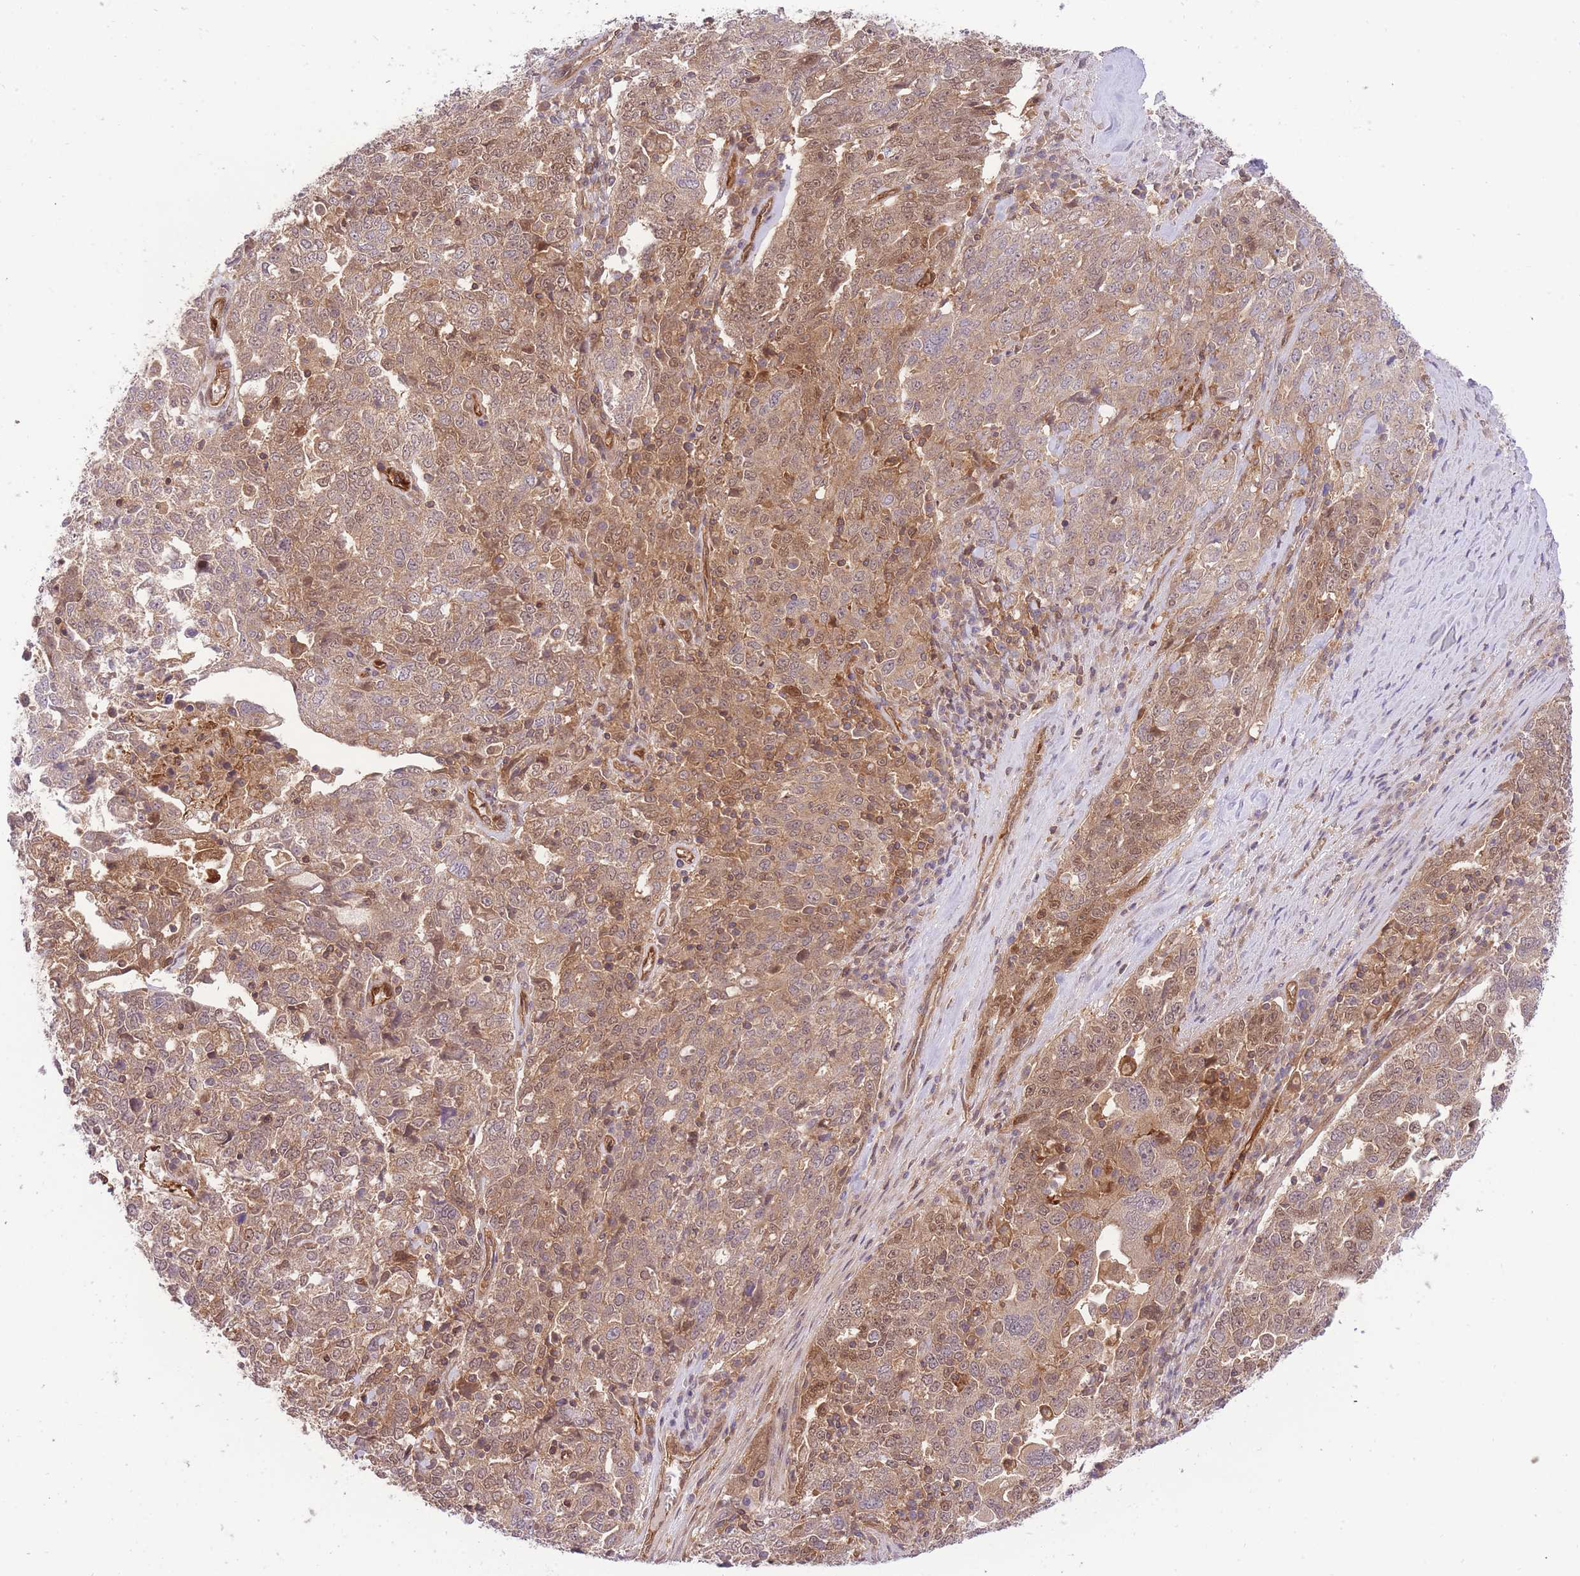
{"staining": {"intensity": "moderate", "quantity": ">75%", "location": "cytoplasmic/membranous,nuclear"}, "tissue": "ovarian cancer", "cell_type": "Tumor cells", "image_type": "cancer", "snomed": [{"axis": "morphology", "description": "Carcinoma, endometroid"}, {"axis": "topography", "description": "Ovary"}], "caption": "About >75% of tumor cells in human ovarian cancer (endometroid carcinoma) demonstrate moderate cytoplasmic/membranous and nuclear protein staining as visualized by brown immunohistochemical staining.", "gene": "PREP", "patient": {"sex": "female", "age": 62}}